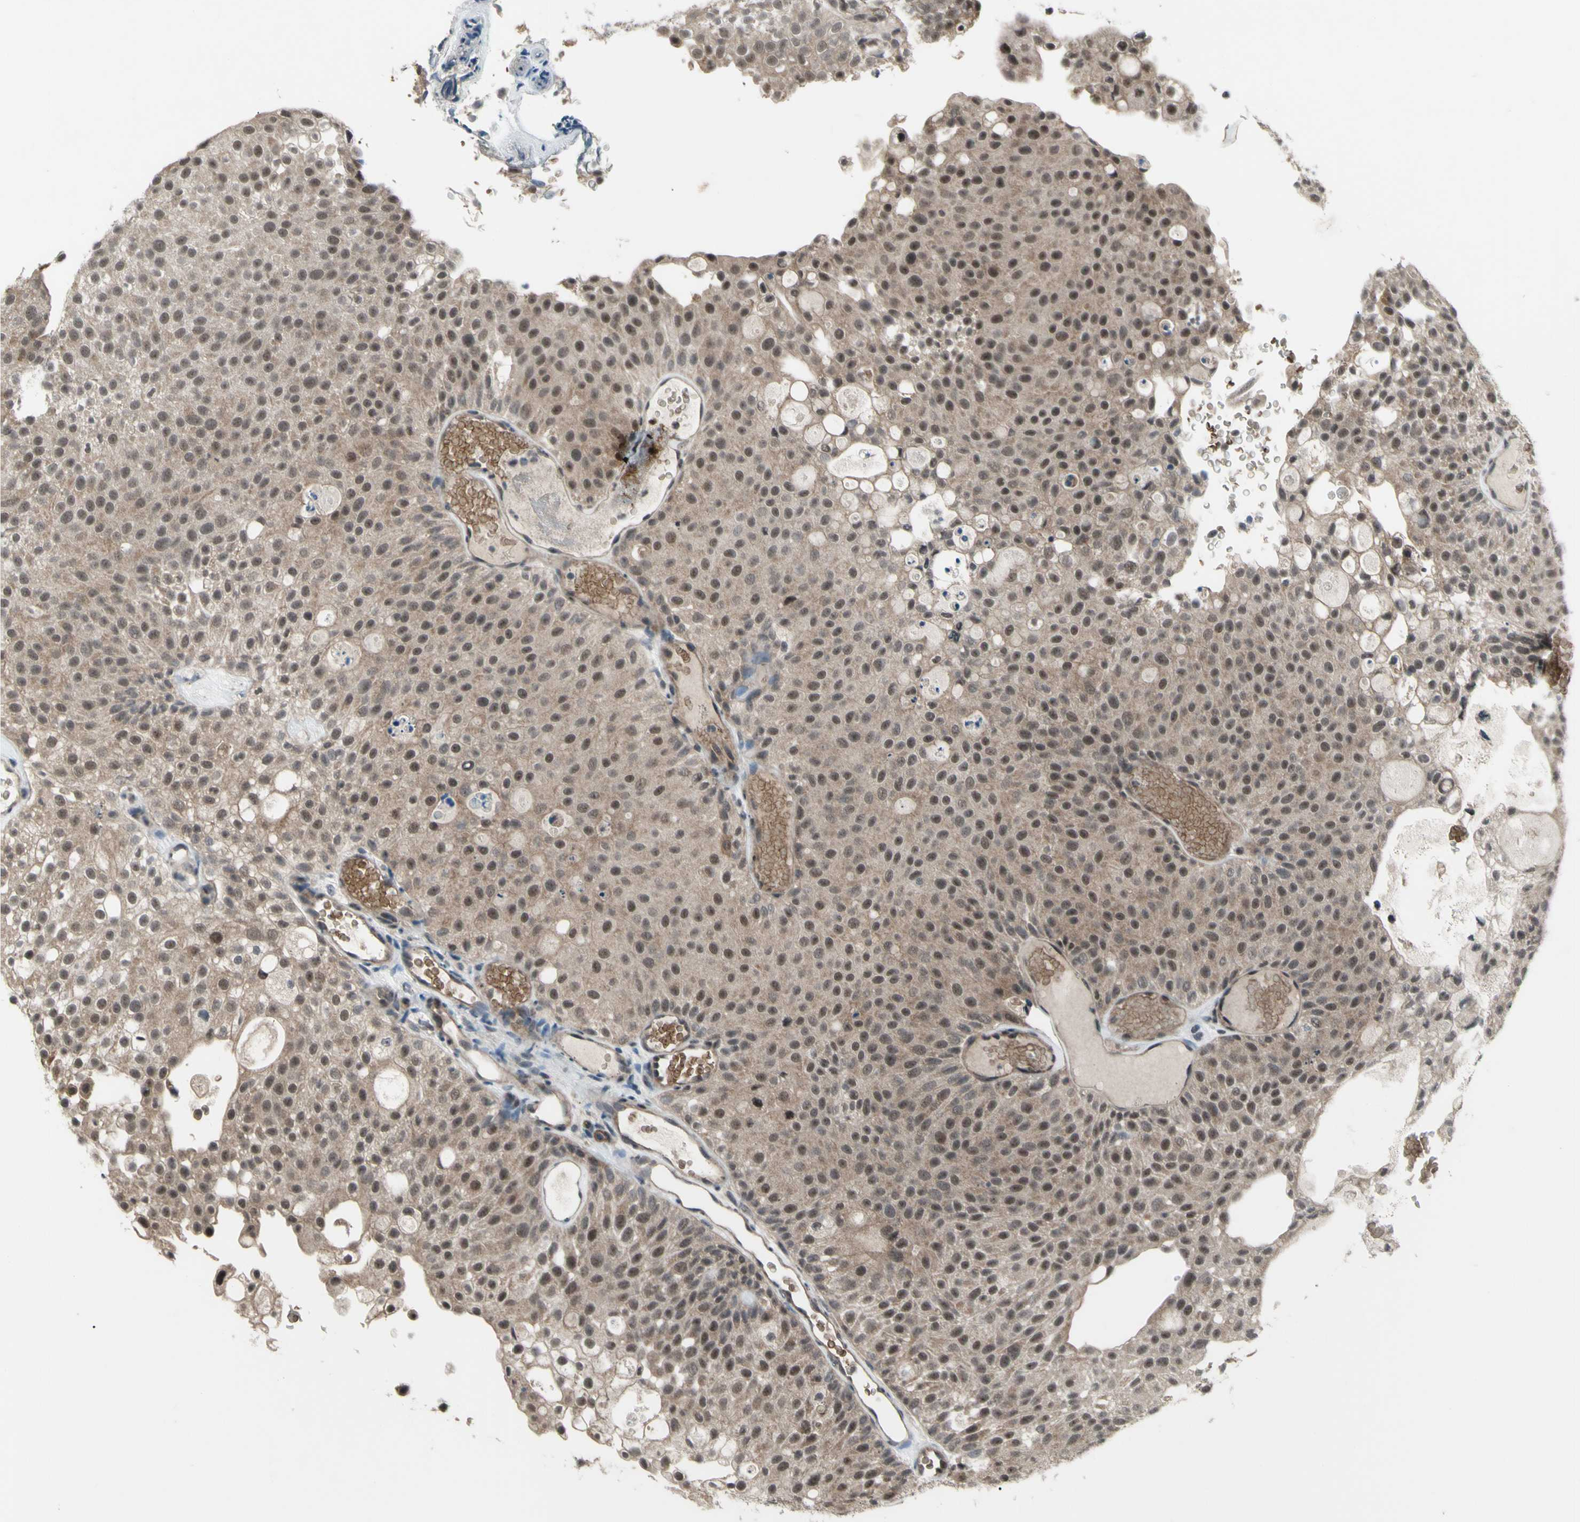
{"staining": {"intensity": "moderate", "quantity": "25%-75%", "location": "cytoplasmic/membranous,nuclear"}, "tissue": "urothelial cancer", "cell_type": "Tumor cells", "image_type": "cancer", "snomed": [{"axis": "morphology", "description": "Urothelial carcinoma, Low grade"}, {"axis": "topography", "description": "Urinary bladder"}], "caption": "Immunohistochemistry image of human low-grade urothelial carcinoma stained for a protein (brown), which displays medium levels of moderate cytoplasmic/membranous and nuclear positivity in approximately 25%-75% of tumor cells.", "gene": "TRDMT1", "patient": {"sex": "male", "age": 78}}